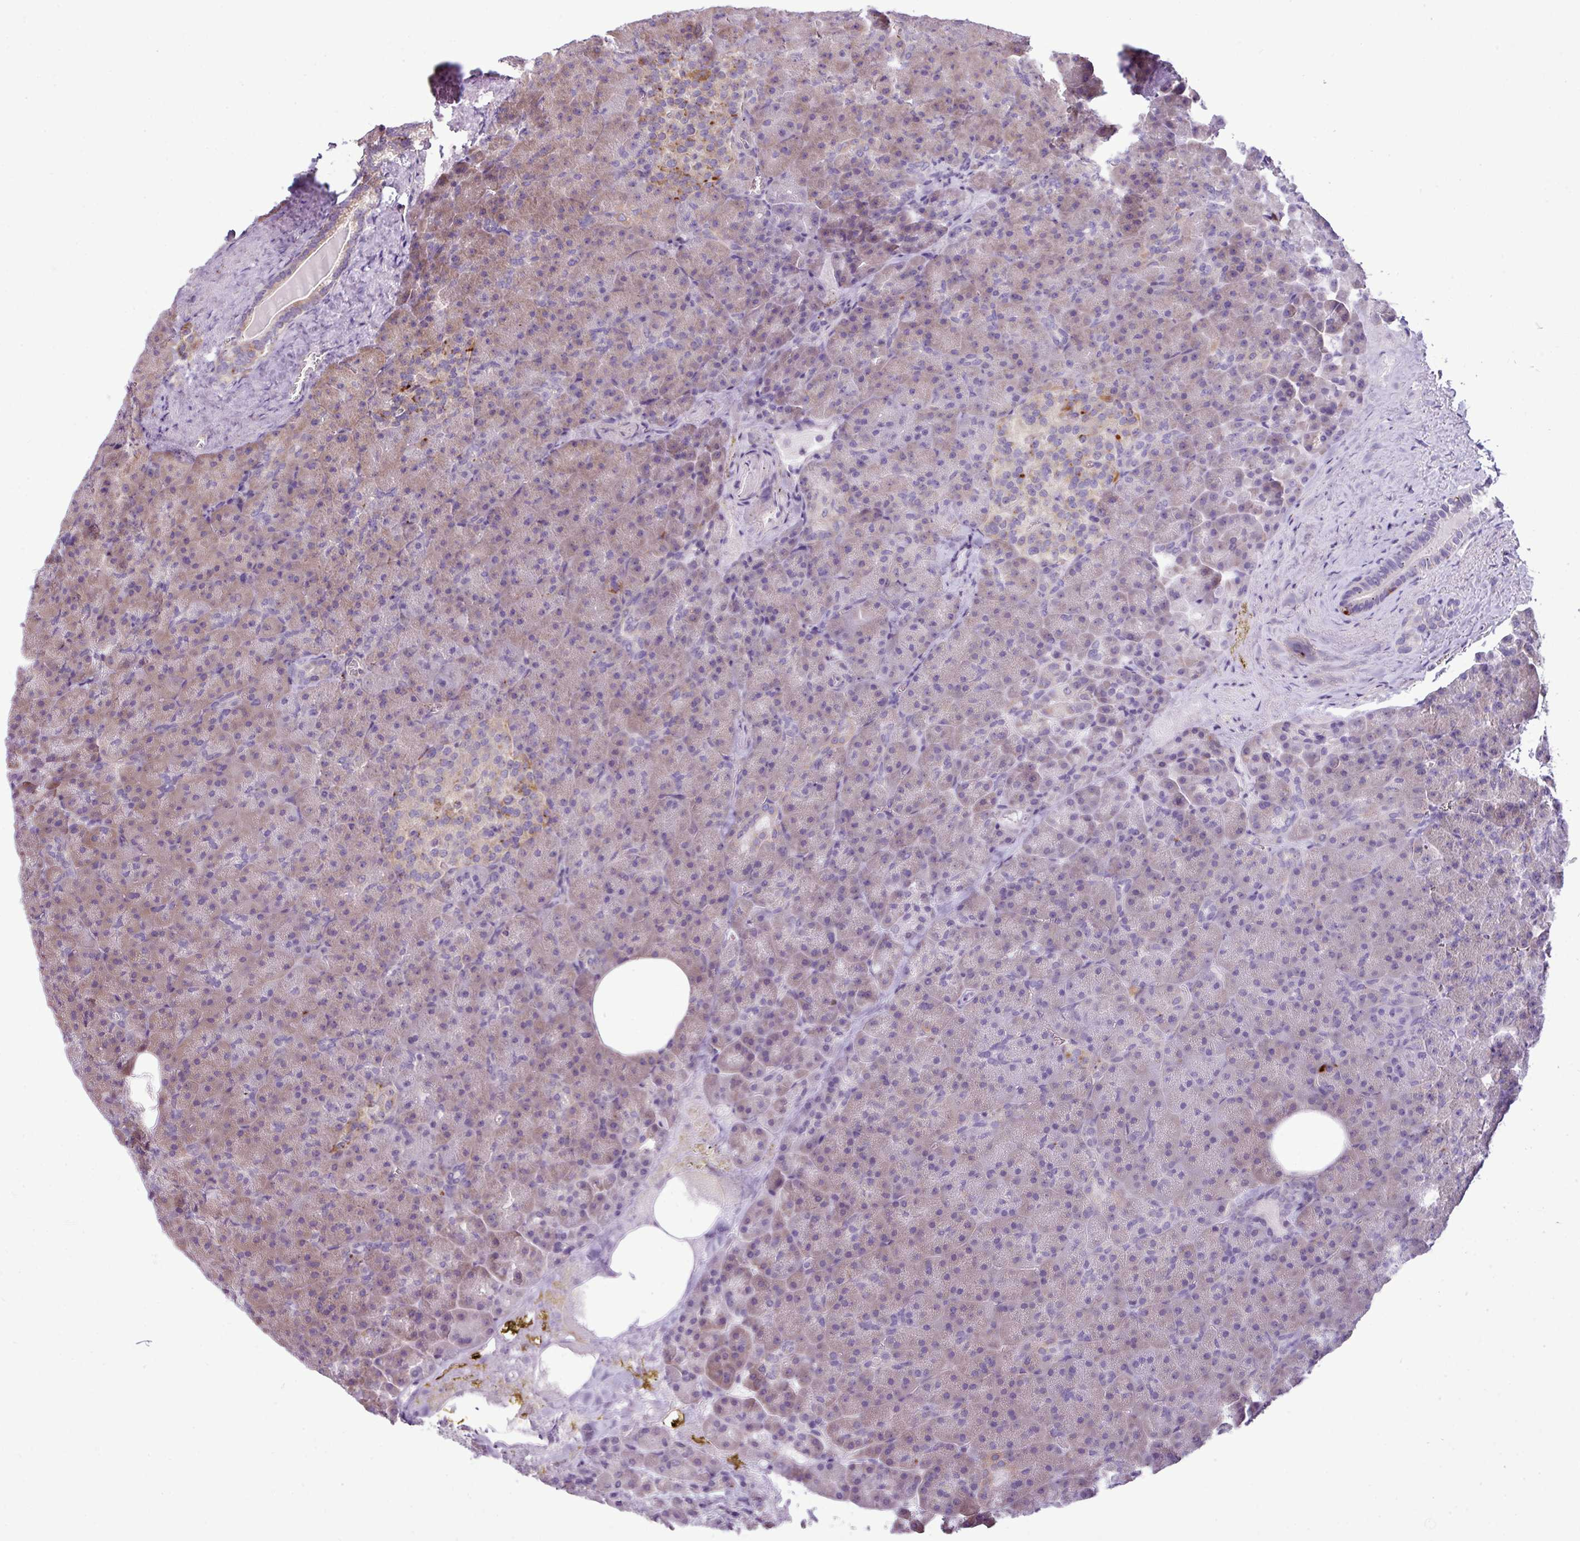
{"staining": {"intensity": "weak", "quantity": "<25%", "location": "cytoplasmic/membranous"}, "tissue": "pancreas", "cell_type": "Exocrine glandular cells", "image_type": "normal", "snomed": [{"axis": "morphology", "description": "Normal tissue, NOS"}, {"axis": "topography", "description": "Pancreas"}], "caption": "DAB (3,3'-diaminobenzidine) immunohistochemical staining of benign pancreas shows no significant expression in exocrine glandular cells. The staining is performed using DAB brown chromogen with nuclei counter-stained in using hematoxylin.", "gene": "AGAP4", "patient": {"sex": "female", "age": 74}}